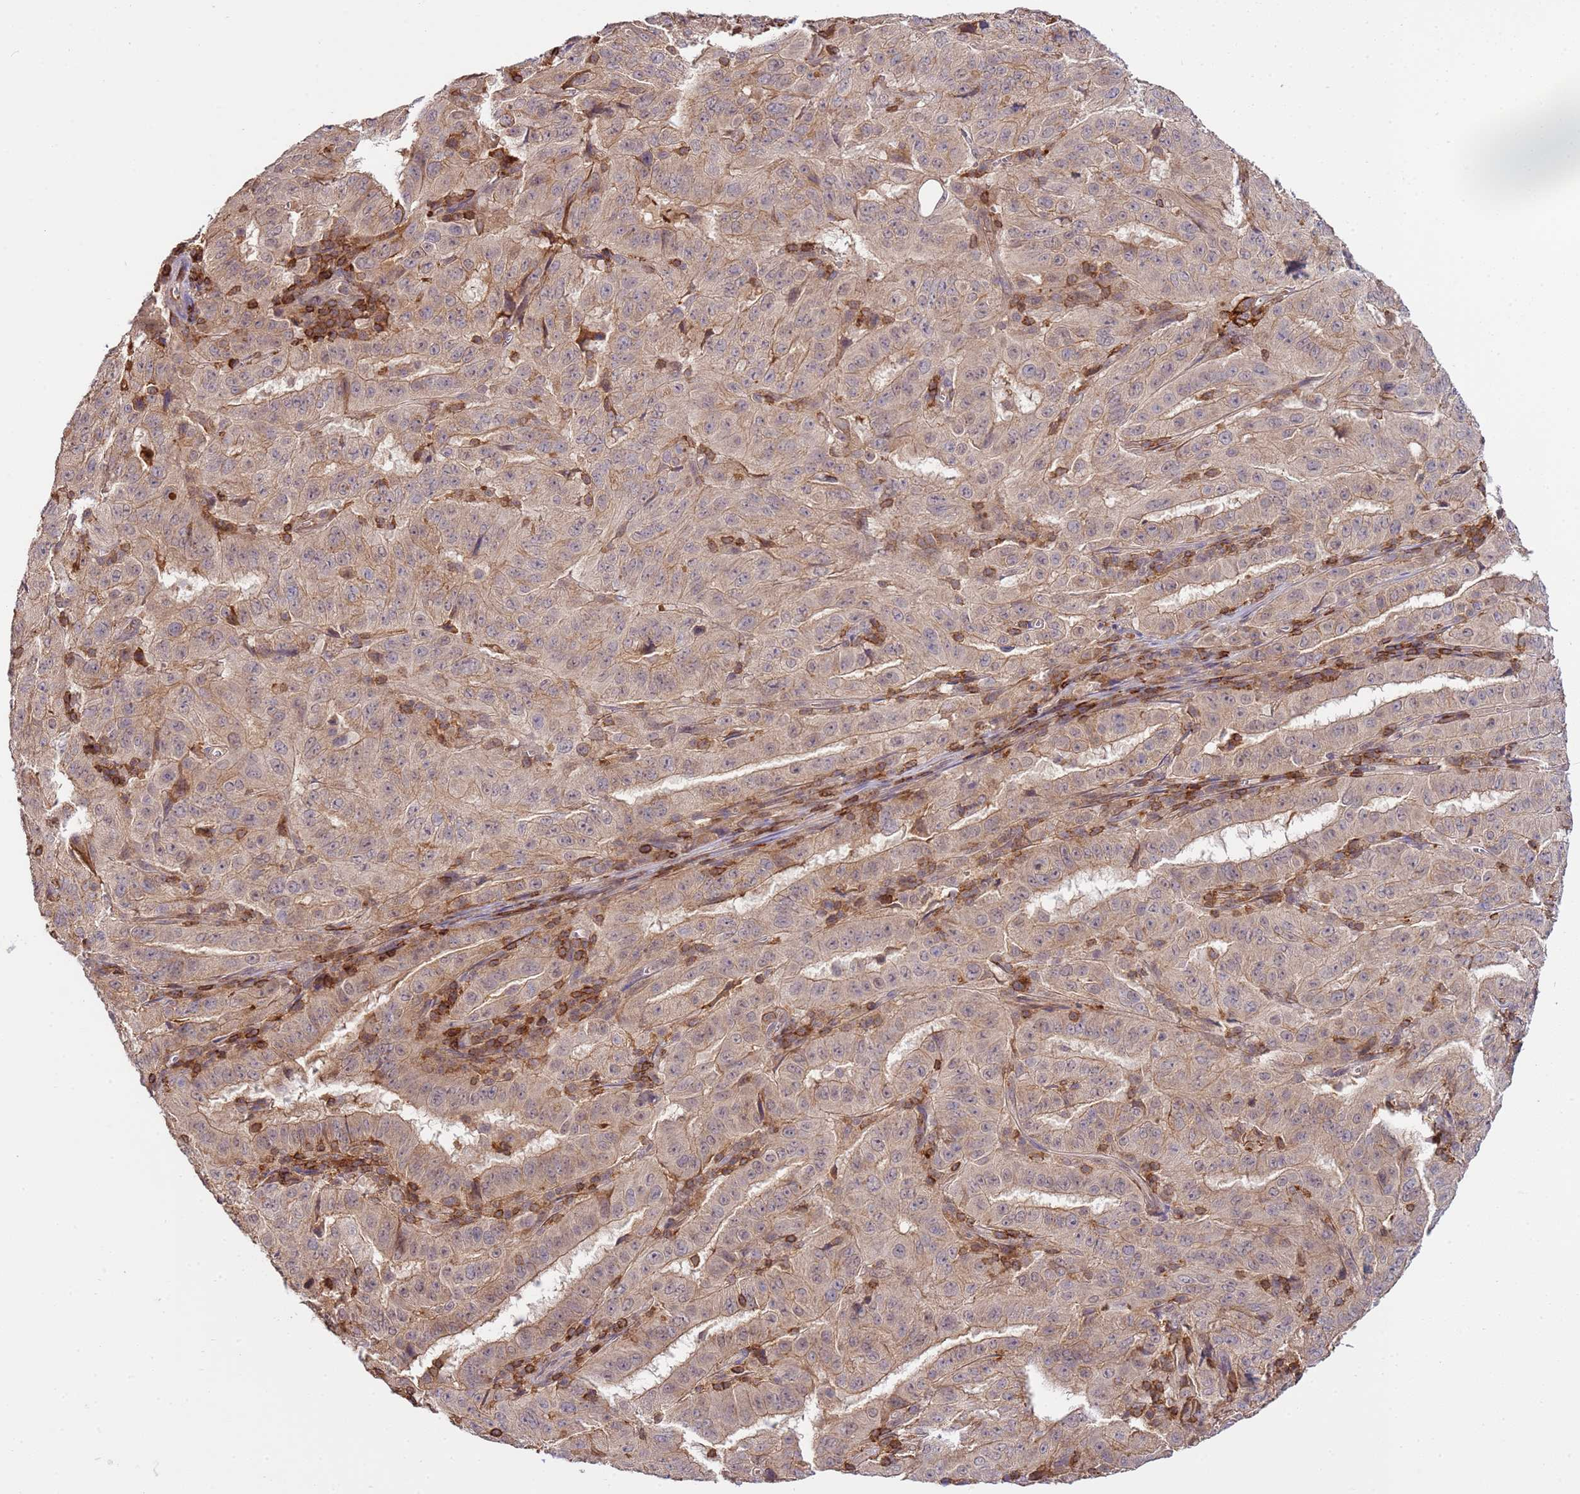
{"staining": {"intensity": "weak", "quantity": ">75%", "location": "cytoplasmic/membranous"}, "tissue": "pancreatic cancer", "cell_type": "Tumor cells", "image_type": "cancer", "snomed": [{"axis": "morphology", "description": "Adenocarcinoma, NOS"}, {"axis": "topography", "description": "Pancreas"}], "caption": "IHC staining of pancreatic cancer (adenocarcinoma), which demonstrates low levels of weak cytoplasmic/membranous positivity in about >75% of tumor cells indicating weak cytoplasmic/membranous protein positivity. The staining was performed using DAB (3,3'-diaminobenzidine) (brown) for protein detection and nuclei were counterstained in hematoxylin (blue).", "gene": "ZNF624", "patient": {"sex": "male", "age": 63}}